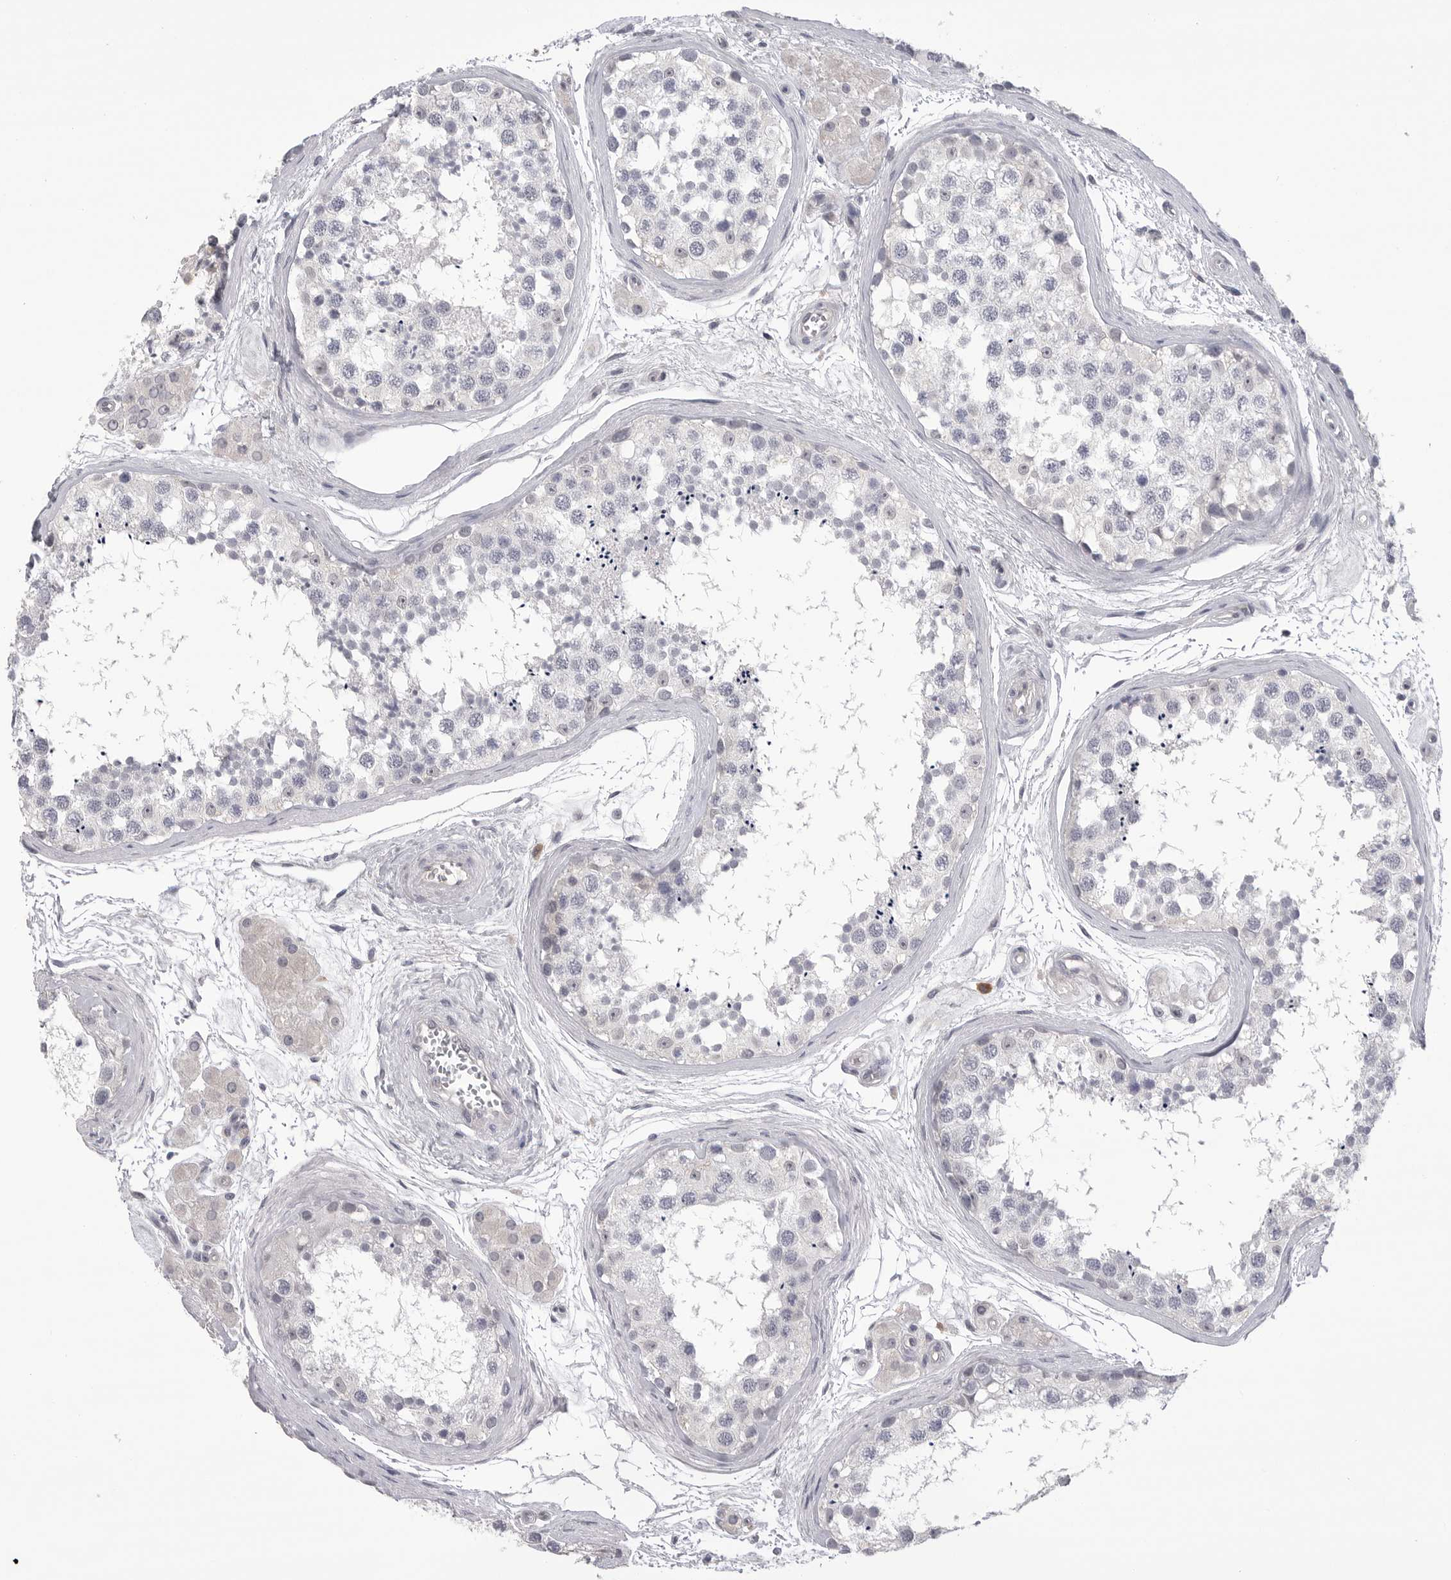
{"staining": {"intensity": "negative", "quantity": "none", "location": "none"}, "tissue": "testis", "cell_type": "Cells in seminiferous ducts", "image_type": "normal", "snomed": [{"axis": "morphology", "description": "Normal tissue, NOS"}, {"axis": "topography", "description": "Testis"}], "caption": "This is a photomicrograph of immunohistochemistry (IHC) staining of benign testis, which shows no positivity in cells in seminiferous ducts. (Immunohistochemistry (ihc), brightfield microscopy, high magnification).", "gene": "DLGAP3", "patient": {"sex": "male", "age": 56}}